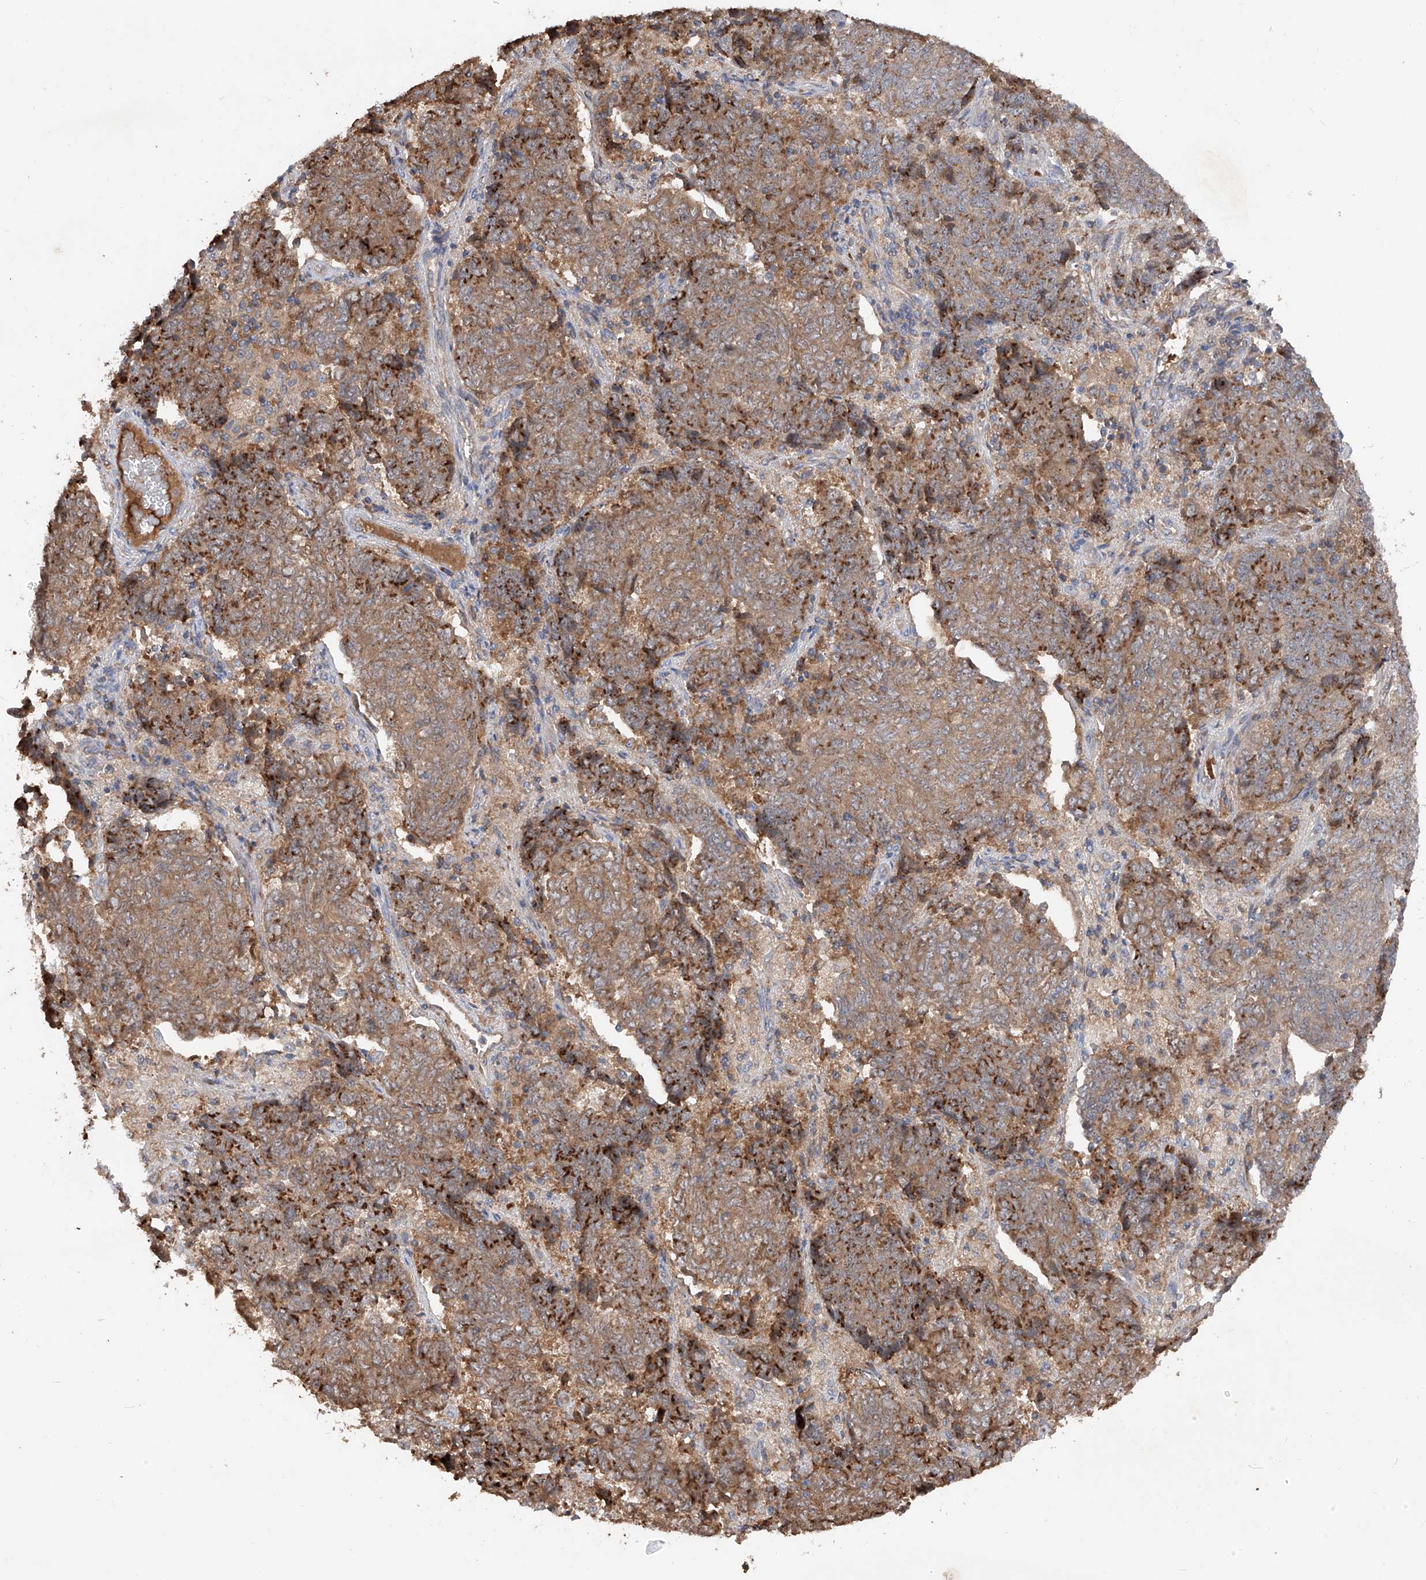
{"staining": {"intensity": "moderate", "quantity": ">75%", "location": "cytoplasmic/membranous"}, "tissue": "endometrial cancer", "cell_type": "Tumor cells", "image_type": "cancer", "snomed": [{"axis": "morphology", "description": "Adenocarcinoma, NOS"}, {"axis": "topography", "description": "Endometrium"}], "caption": "Moderate cytoplasmic/membranous positivity is present in about >75% of tumor cells in endometrial cancer.", "gene": "EDN1", "patient": {"sex": "female", "age": 80}}